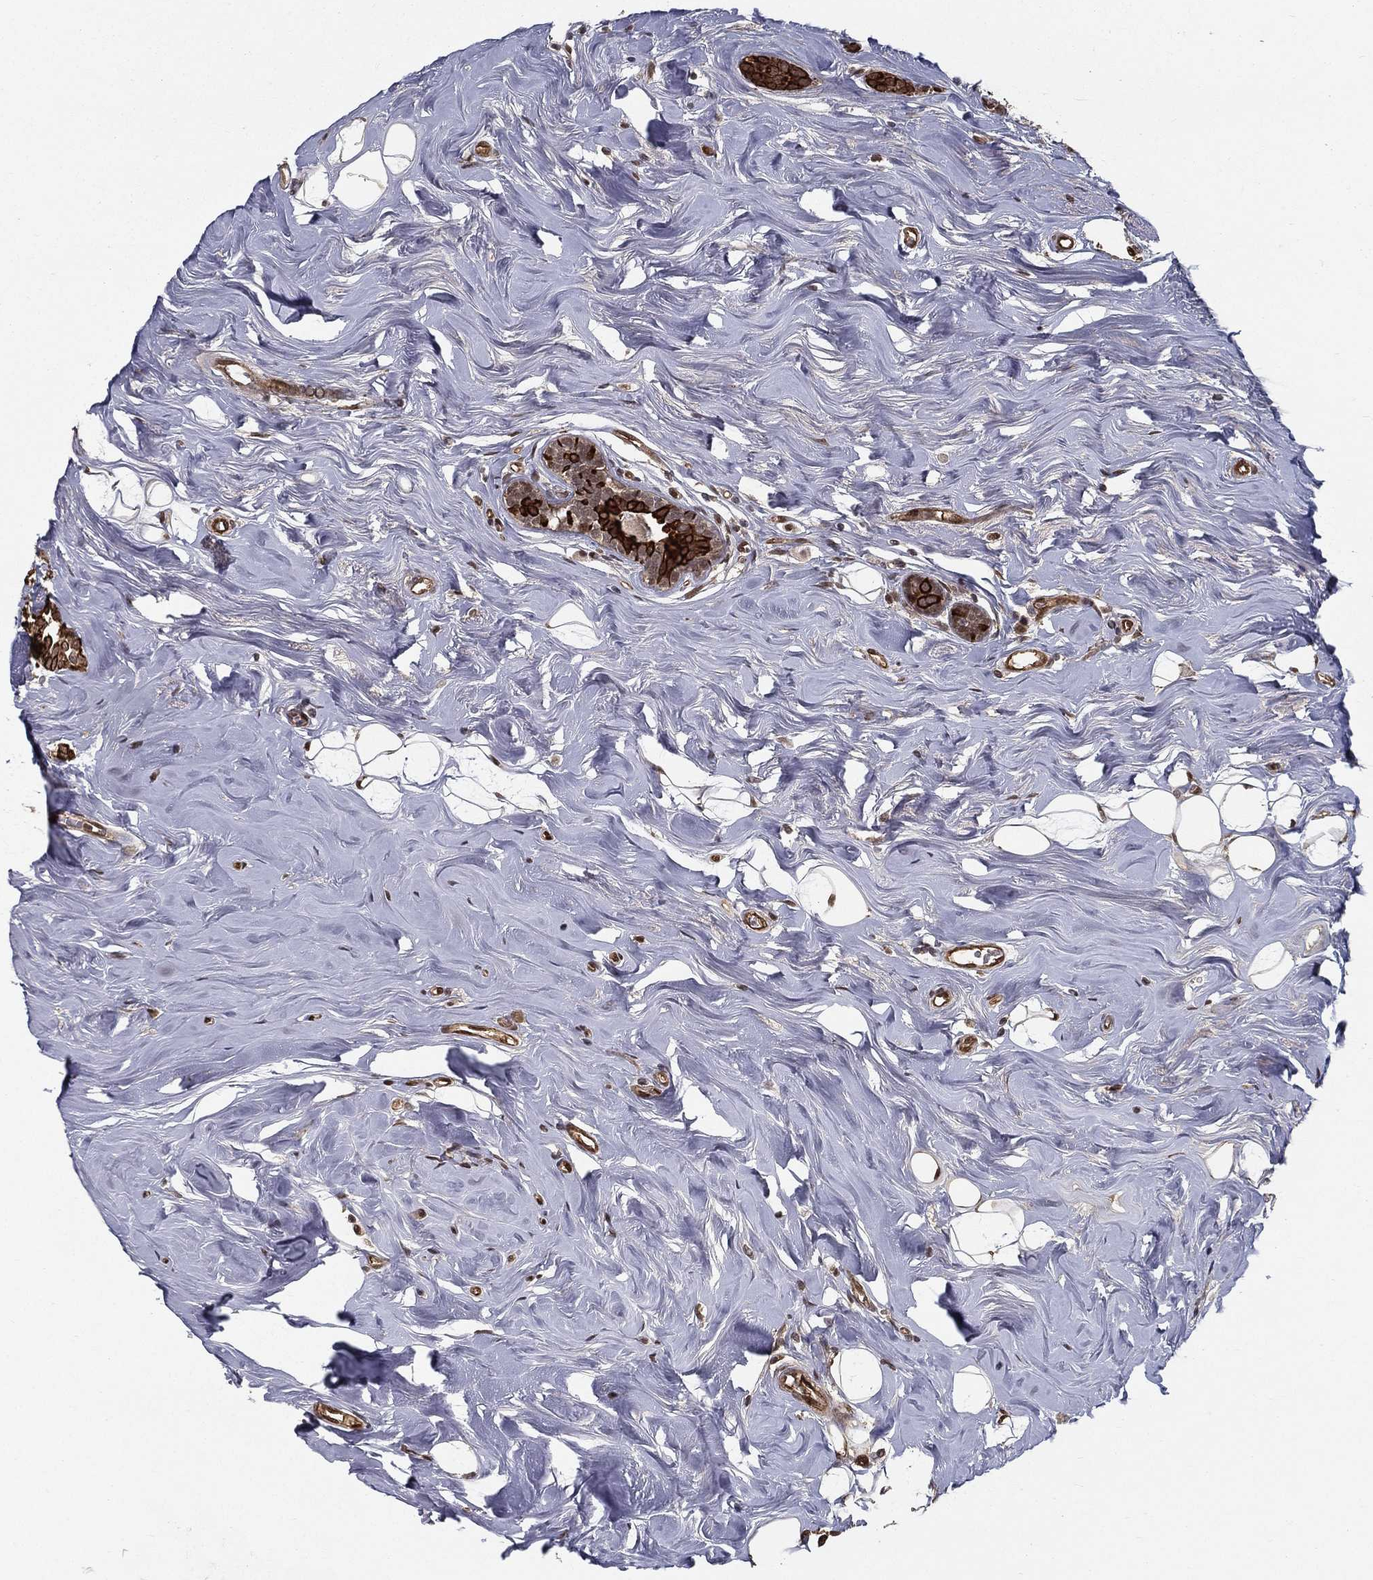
{"staining": {"intensity": "strong", "quantity": ">75%", "location": "cytoplasmic/membranous,nuclear"}, "tissue": "breast cancer", "cell_type": "Tumor cells", "image_type": "cancer", "snomed": [{"axis": "morphology", "description": "Lobular carcinoma"}, {"axis": "topography", "description": "Breast"}], "caption": "Protein positivity by IHC reveals strong cytoplasmic/membranous and nuclear positivity in approximately >75% of tumor cells in breast cancer (lobular carcinoma). (brown staining indicates protein expression, while blue staining denotes nuclei).", "gene": "SLC6A6", "patient": {"sex": "female", "age": 49}}